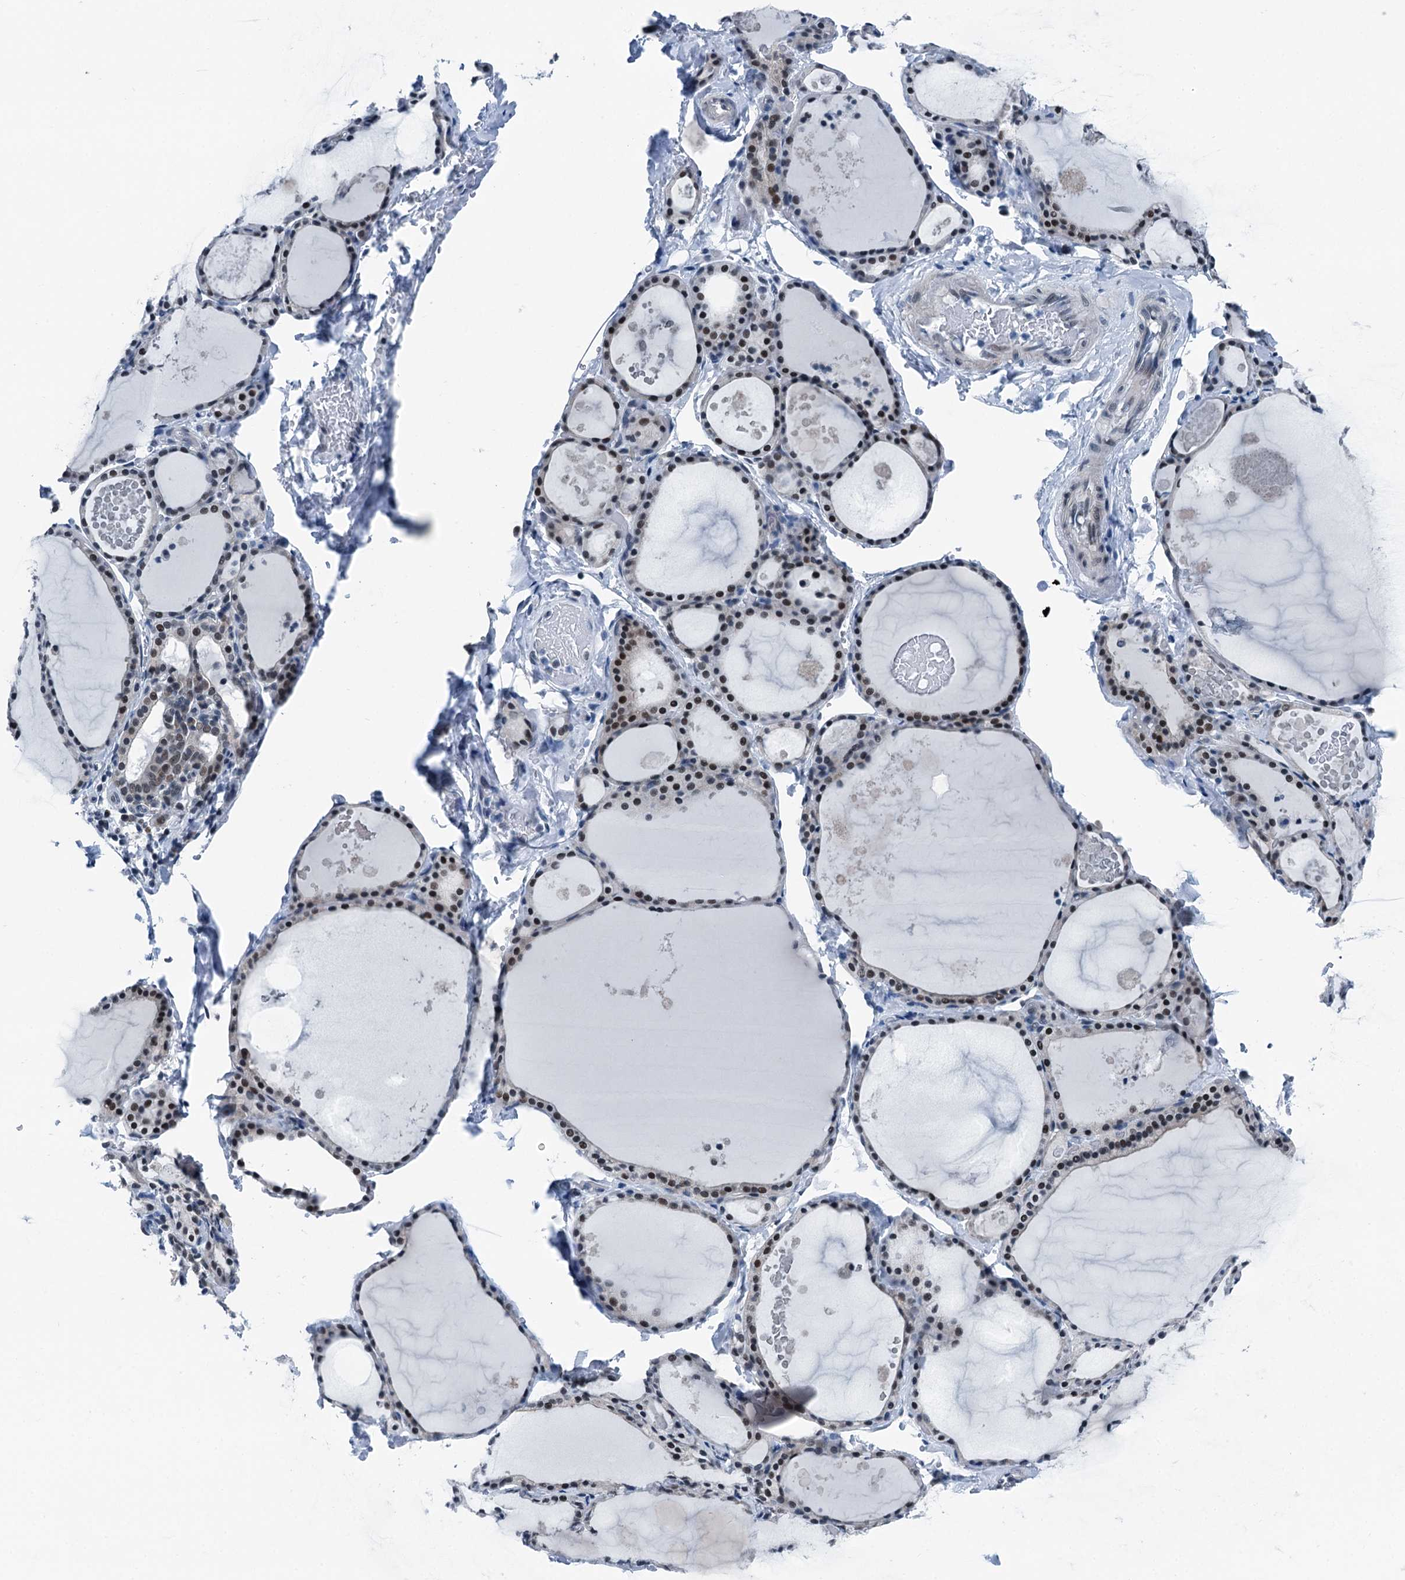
{"staining": {"intensity": "moderate", "quantity": "<25%", "location": "nuclear"}, "tissue": "thyroid gland", "cell_type": "Glandular cells", "image_type": "normal", "snomed": [{"axis": "morphology", "description": "Normal tissue, NOS"}, {"axis": "topography", "description": "Thyroid gland"}], "caption": "Benign thyroid gland demonstrates moderate nuclear positivity in about <25% of glandular cells, visualized by immunohistochemistry.", "gene": "TRPT1", "patient": {"sex": "male", "age": 56}}